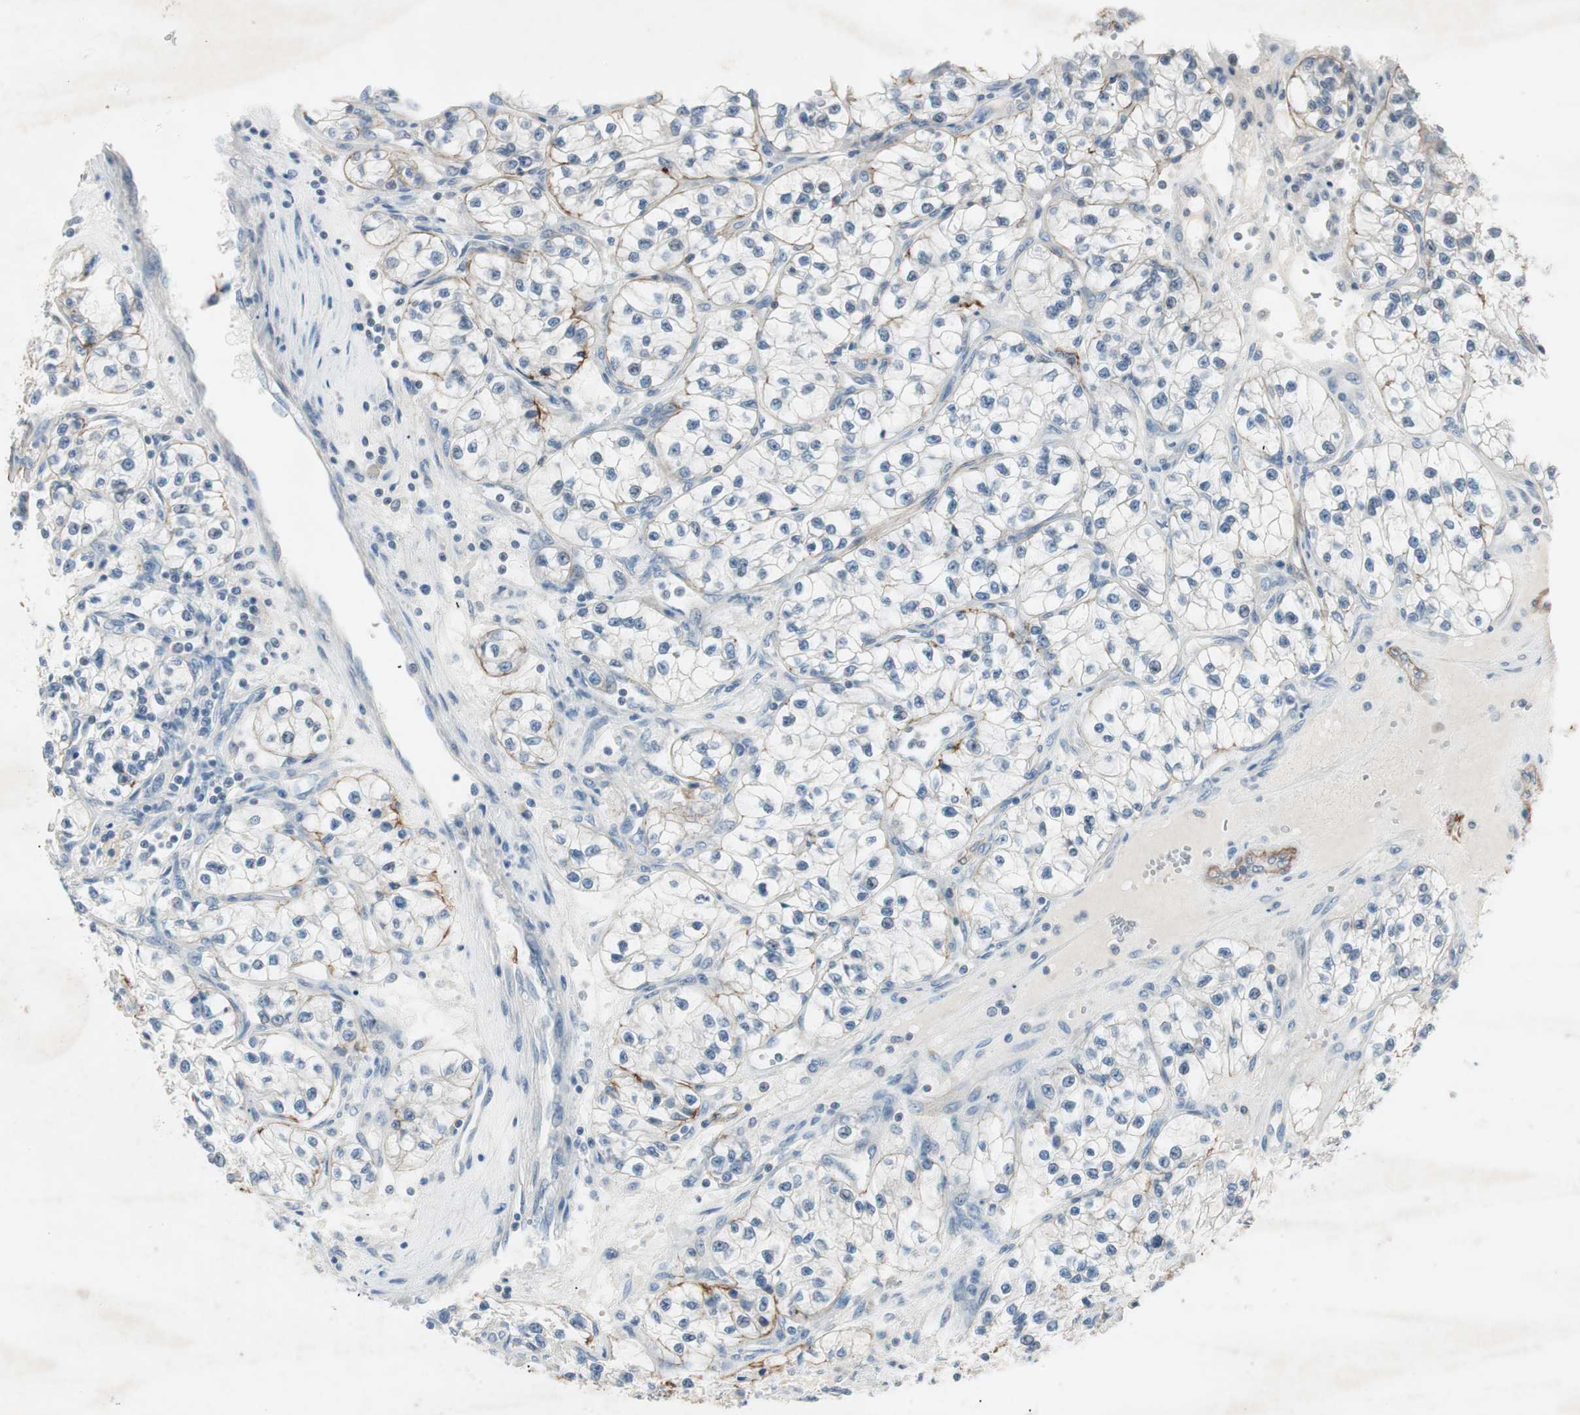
{"staining": {"intensity": "weak", "quantity": "<25%", "location": "cytoplasmic/membranous"}, "tissue": "renal cancer", "cell_type": "Tumor cells", "image_type": "cancer", "snomed": [{"axis": "morphology", "description": "Adenocarcinoma, NOS"}, {"axis": "topography", "description": "Kidney"}], "caption": "DAB (3,3'-diaminobenzidine) immunohistochemical staining of human renal cancer (adenocarcinoma) displays no significant staining in tumor cells. Nuclei are stained in blue.", "gene": "ITGB4", "patient": {"sex": "female", "age": 57}}